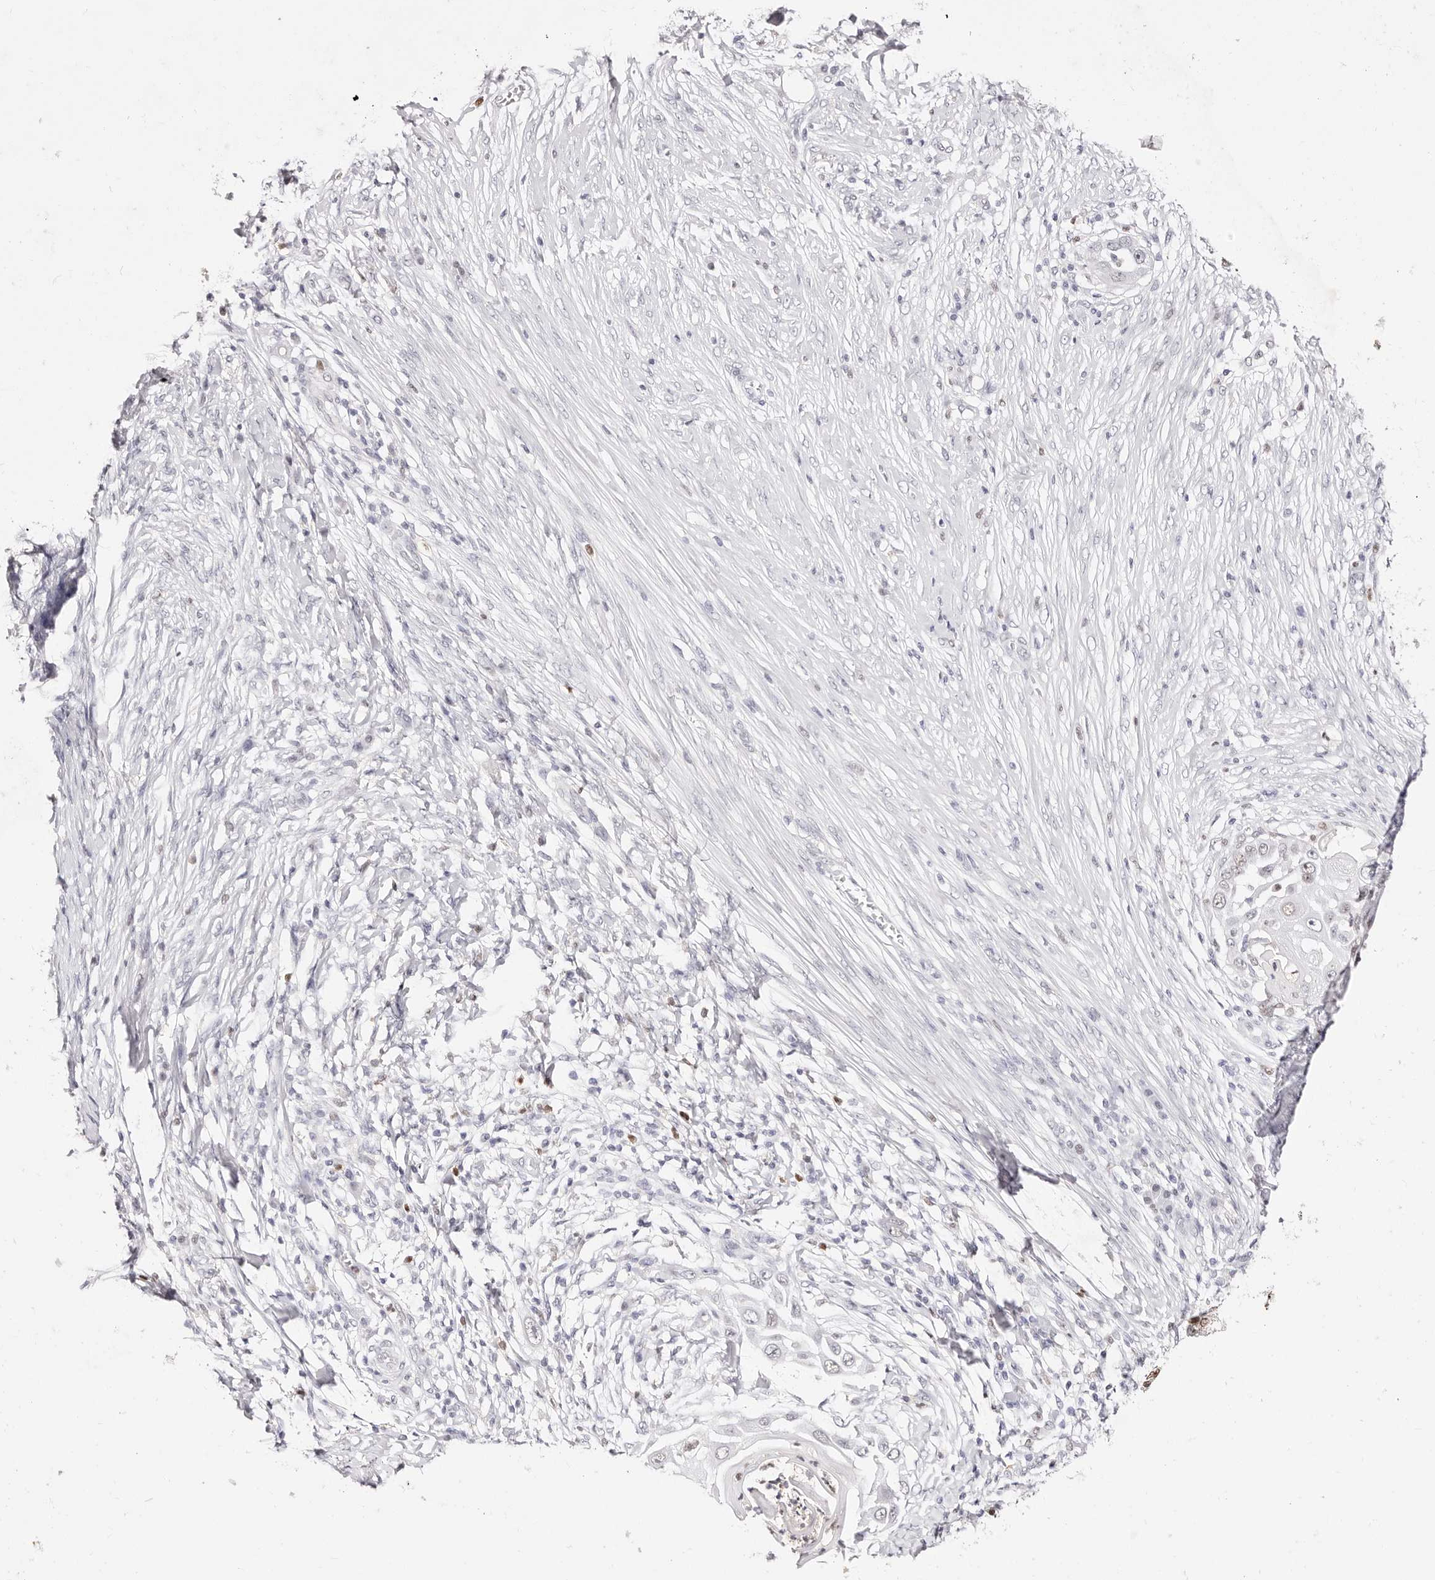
{"staining": {"intensity": "weak", "quantity": "<25%", "location": "nuclear"}, "tissue": "skin cancer", "cell_type": "Tumor cells", "image_type": "cancer", "snomed": [{"axis": "morphology", "description": "Squamous cell carcinoma, NOS"}, {"axis": "topography", "description": "Skin"}], "caption": "Protein analysis of skin cancer displays no significant expression in tumor cells. The staining was performed using DAB to visualize the protein expression in brown, while the nuclei were stained in blue with hematoxylin (Magnification: 20x).", "gene": "TKT", "patient": {"sex": "female", "age": 44}}